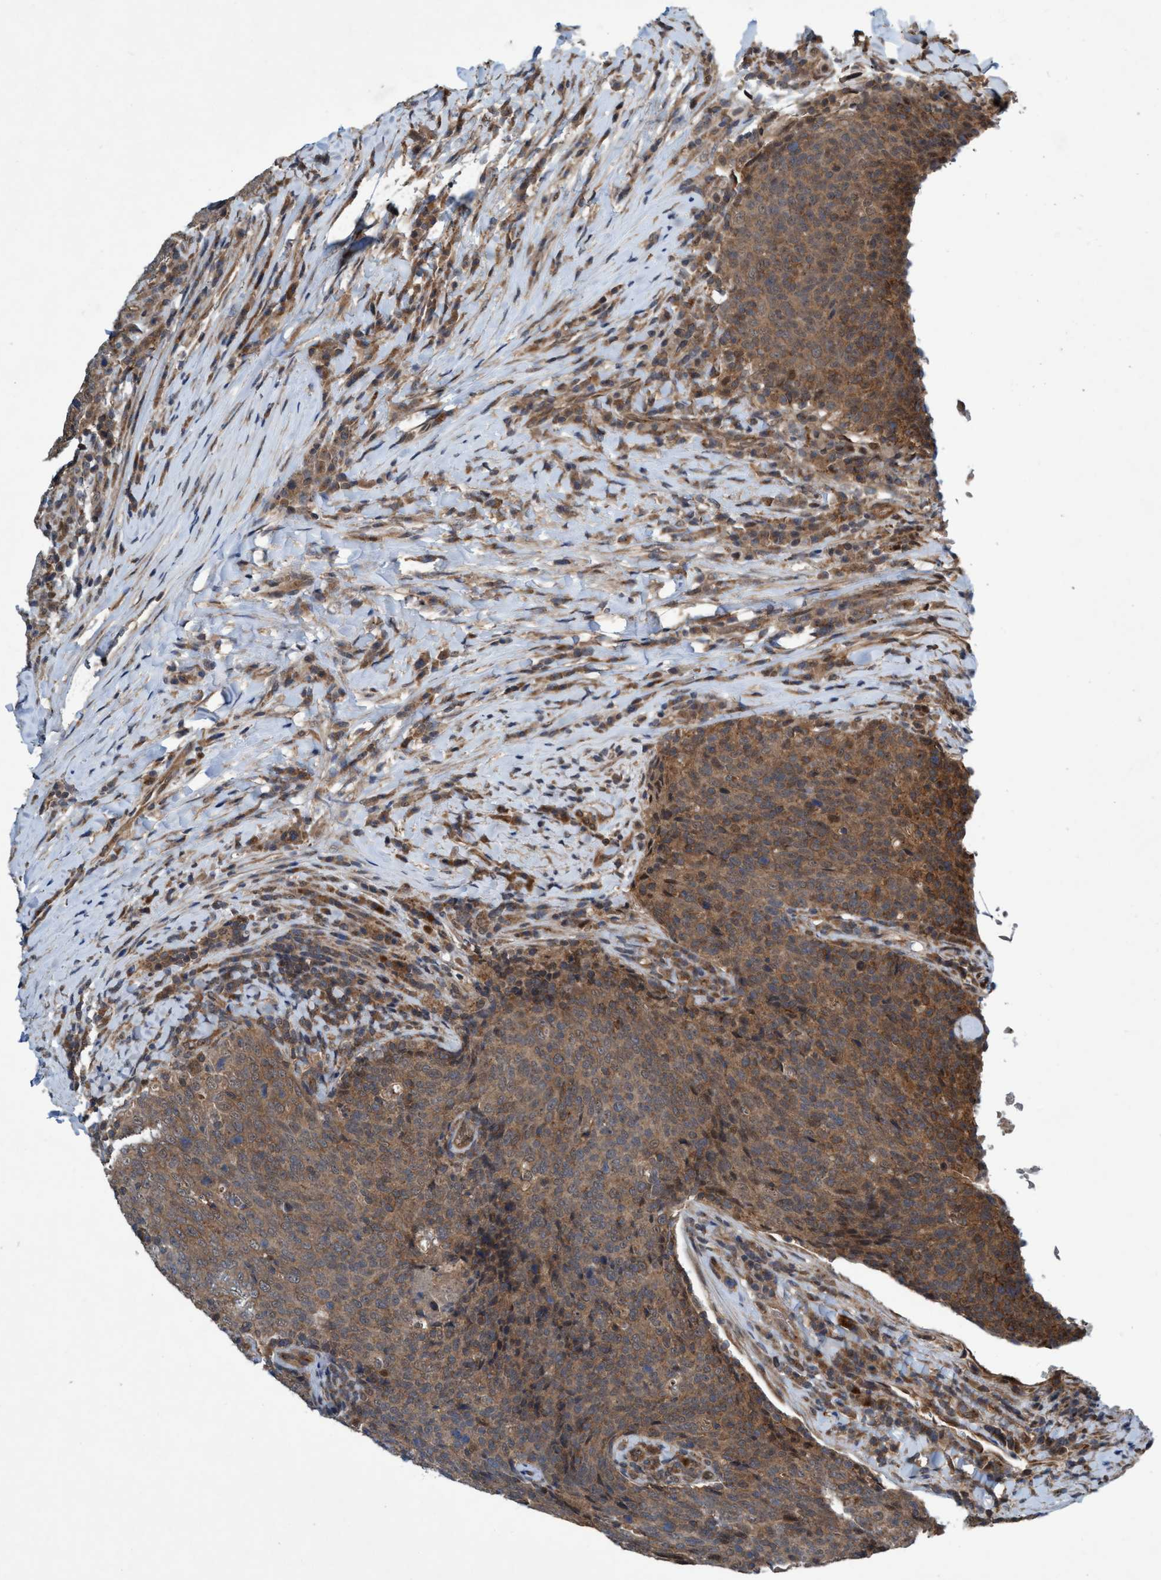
{"staining": {"intensity": "moderate", "quantity": ">75%", "location": "cytoplasmic/membranous"}, "tissue": "head and neck cancer", "cell_type": "Tumor cells", "image_type": "cancer", "snomed": [{"axis": "morphology", "description": "Squamous cell carcinoma, NOS"}, {"axis": "morphology", "description": "Squamous cell carcinoma, metastatic, NOS"}, {"axis": "topography", "description": "Lymph node"}, {"axis": "topography", "description": "Head-Neck"}], "caption": "Human head and neck cancer stained with a protein marker displays moderate staining in tumor cells.", "gene": "TRIM65", "patient": {"sex": "male", "age": 62}}